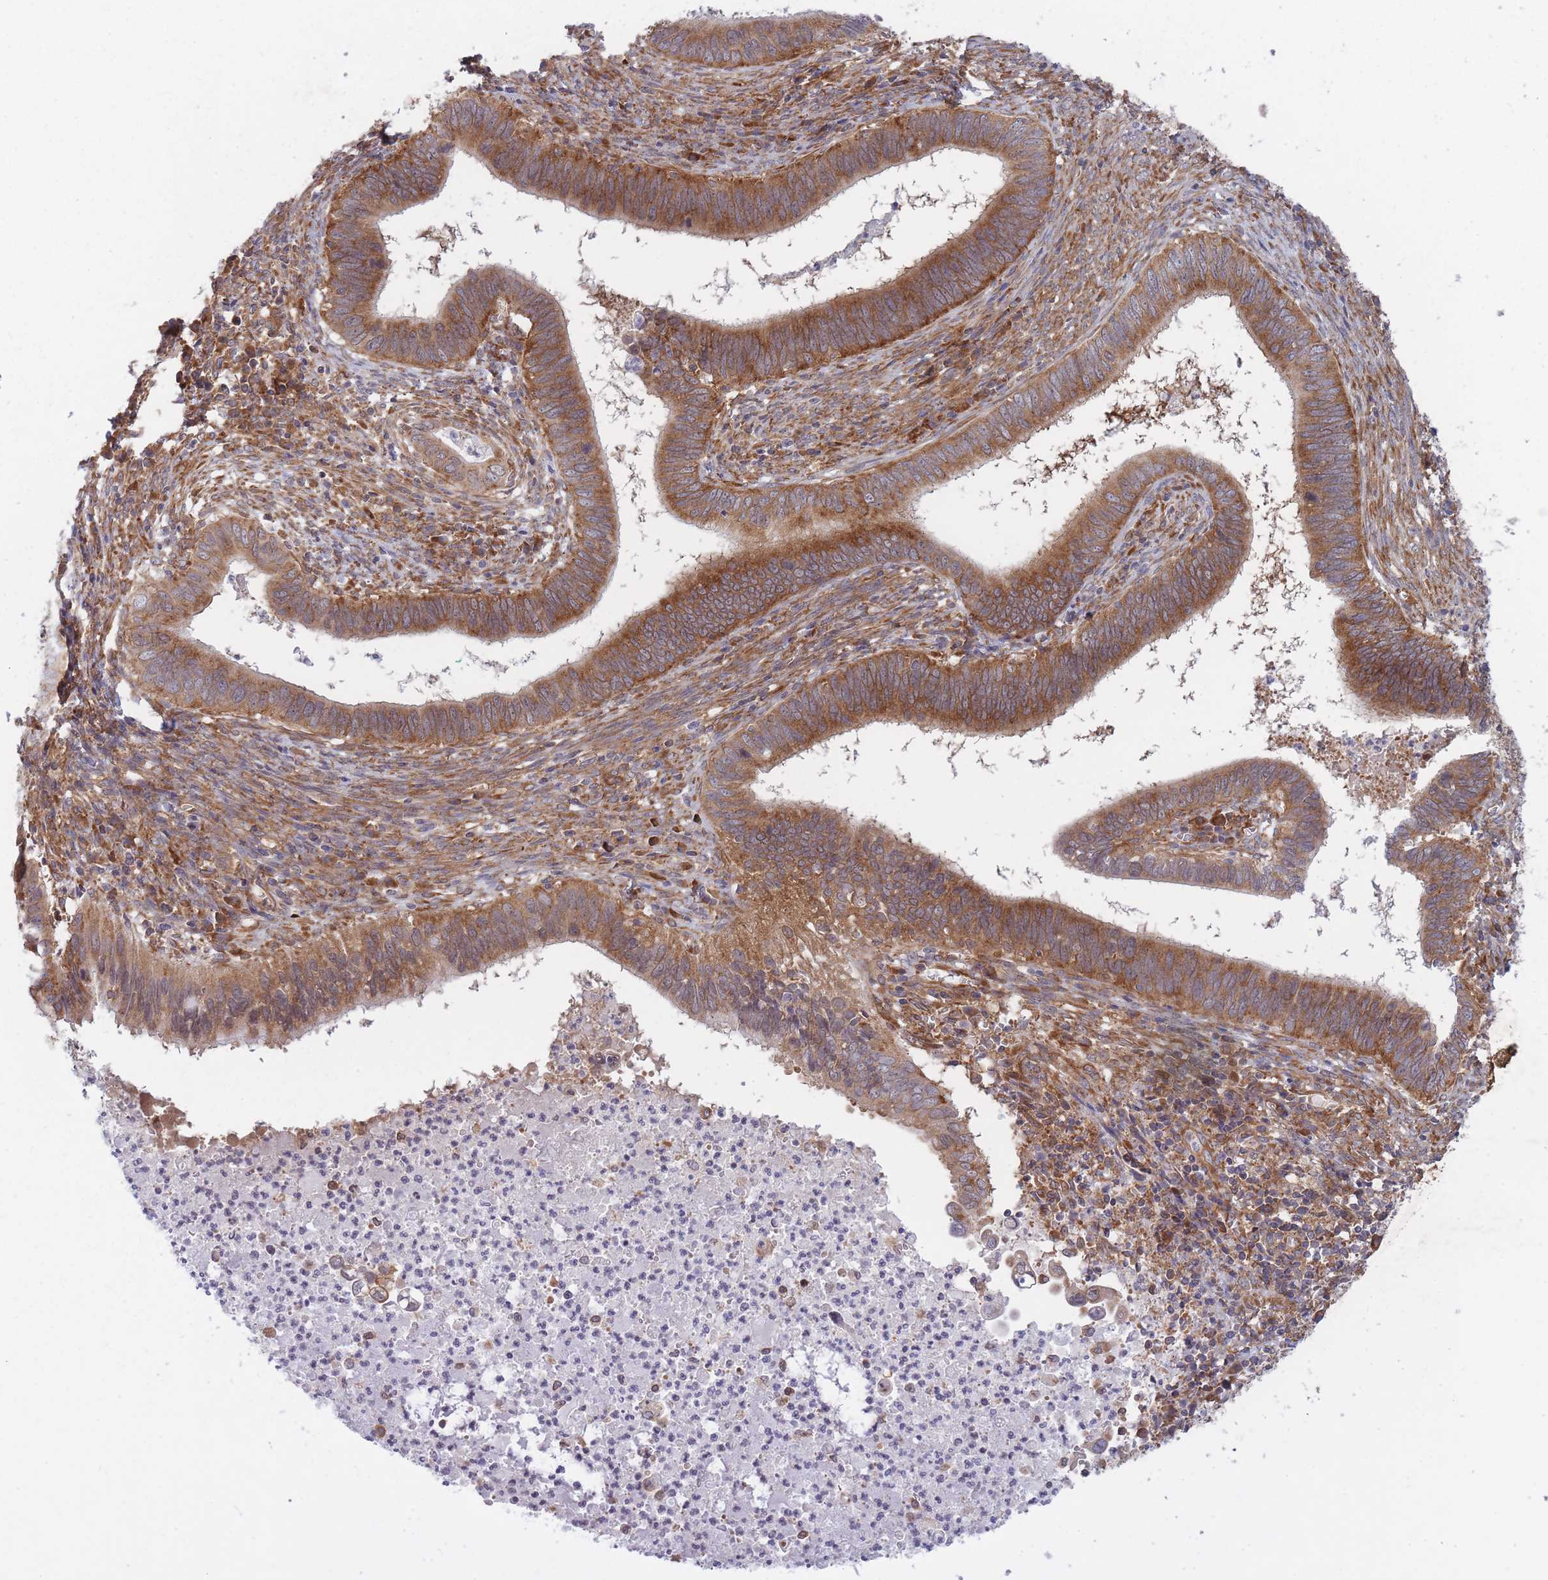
{"staining": {"intensity": "moderate", "quantity": ">75%", "location": "cytoplasmic/membranous"}, "tissue": "cervical cancer", "cell_type": "Tumor cells", "image_type": "cancer", "snomed": [{"axis": "morphology", "description": "Adenocarcinoma, NOS"}, {"axis": "topography", "description": "Cervix"}], "caption": "The micrograph demonstrates staining of cervical cancer, revealing moderate cytoplasmic/membranous protein expression (brown color) within tumor cells.", "gene": "CCDC124", "patient": {"sex": "female", "age": 42}}